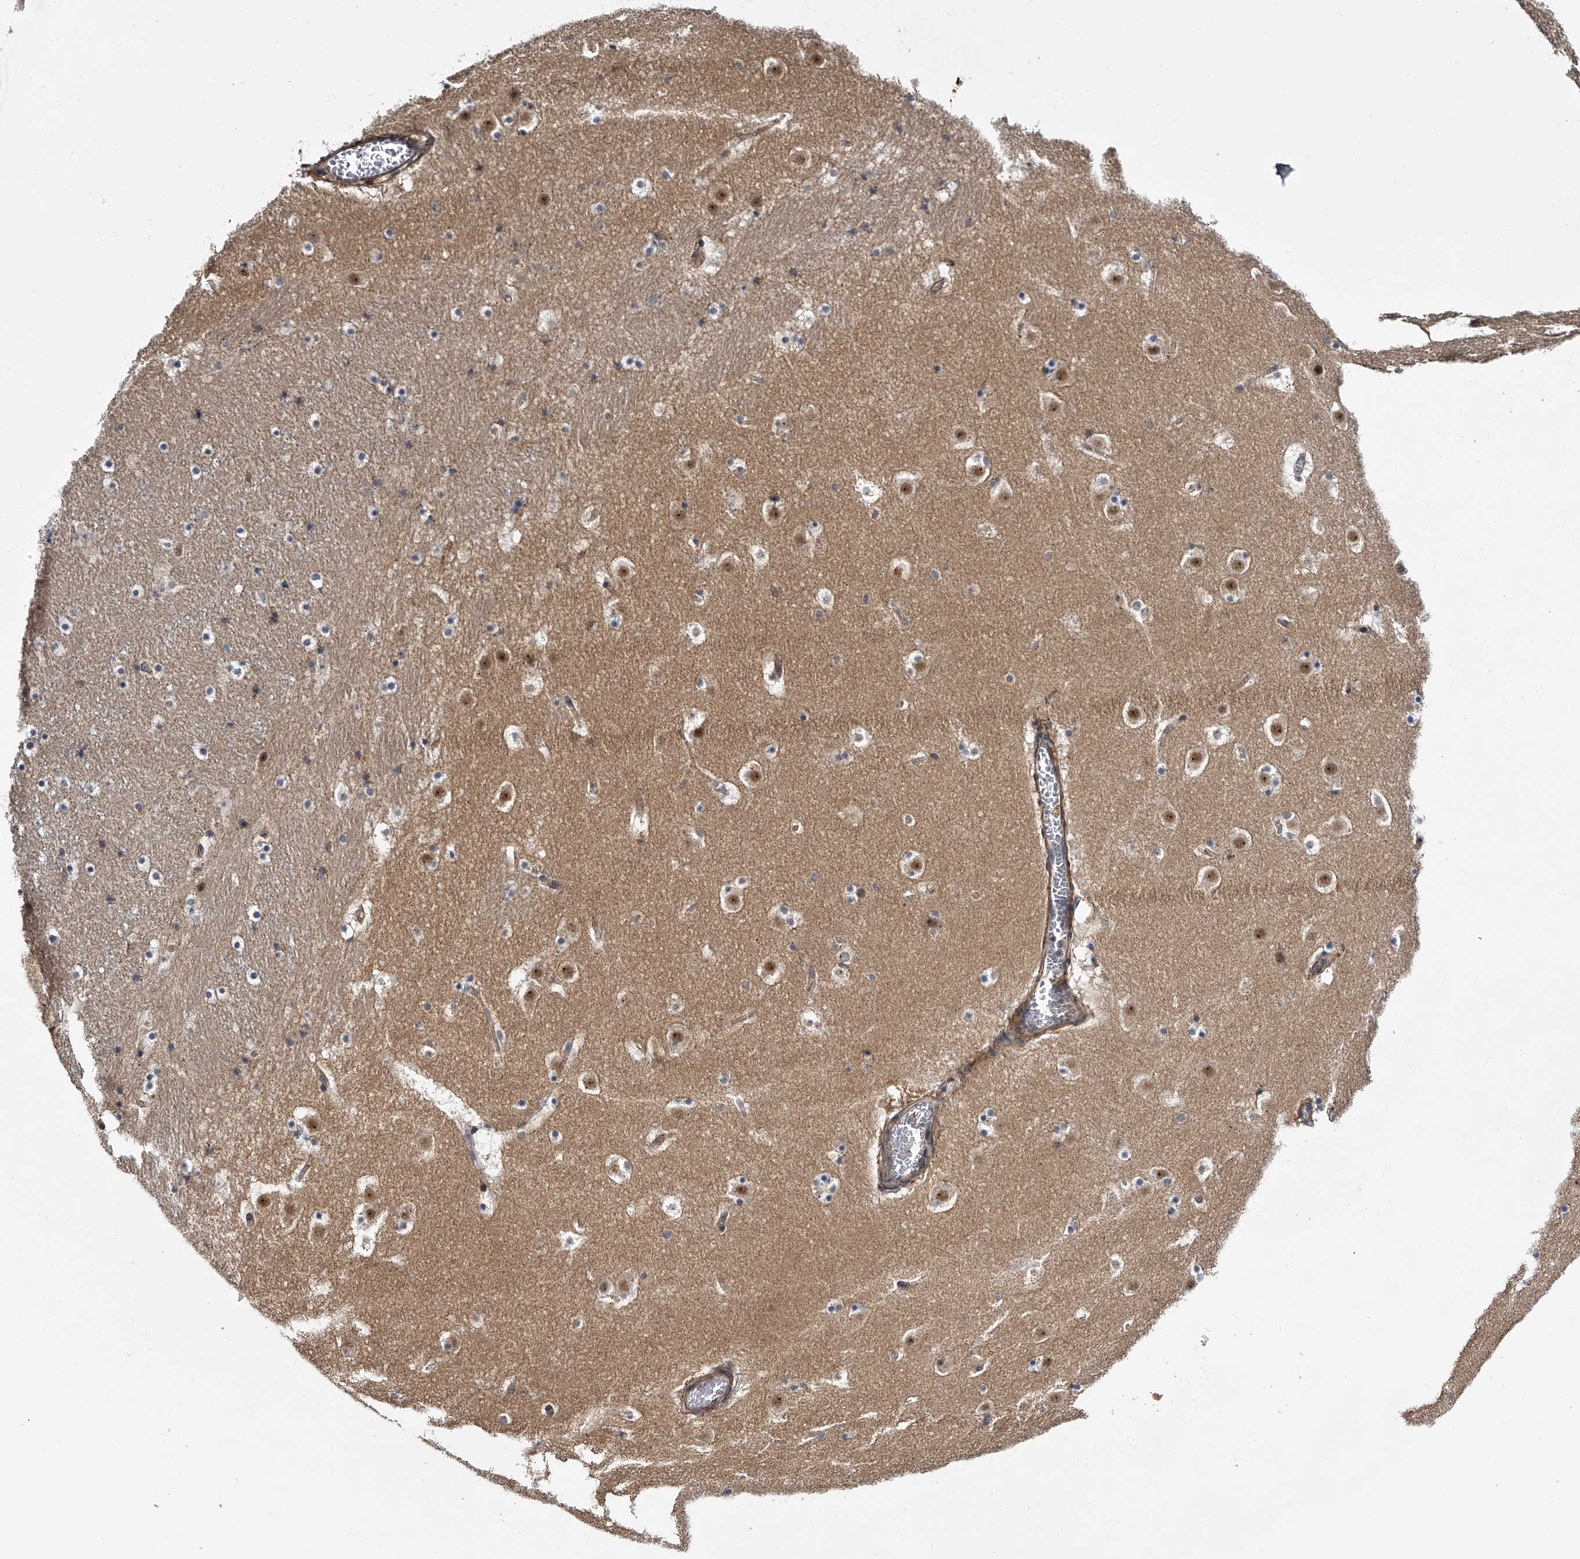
{"staining": {"intensity": "negative", "quantity": "none", "location": "none"}, "tissue": "caudate", "cell_type": "Glial cells", "image_type": "normal", "snomed": [{"axis": "morphology", "description": "Normal tissue, NOS"}, {"axis": "topography", "description": "Lateral ventricle wall"}], "caption": "Histopathology image shows no protein expression in glial cells of unremarkable caudate.", "gene": "MDN1", "patient": {"sex": "male", "age": 45}}